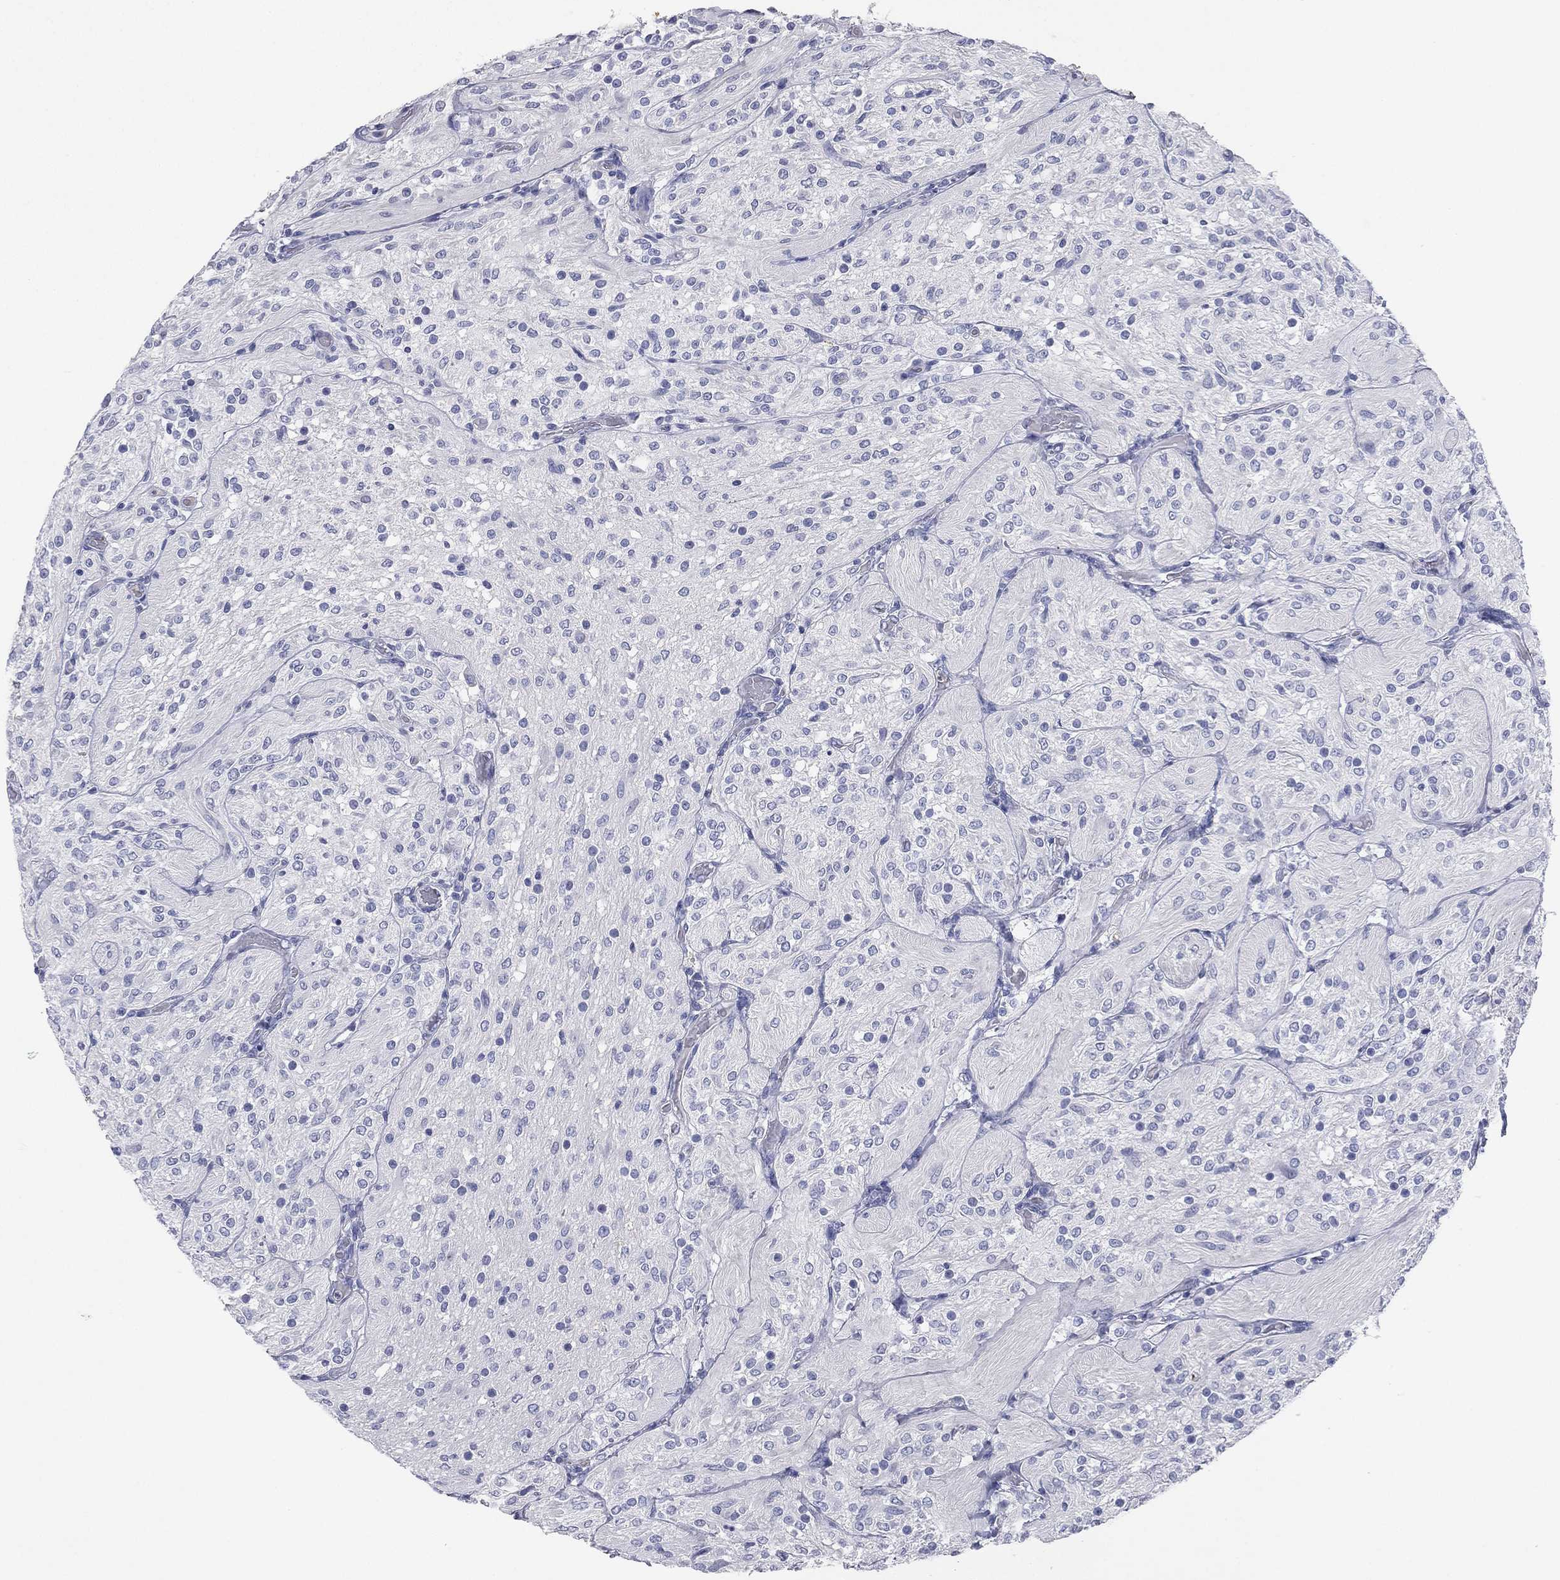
{"staining": {"intensity": "negative", "quantity": "none", "location": "none"}, "tissue": "glioma", "cell_type": "Tumor cells", "image_type": "cancer", "snomed": [{"axis": "morphology", "description": "Glioma, malignant, Low grade"}, {"axis": "topography", "description": "Brain"}], "caption": "Immunohistochemistry of human glioma exhibits no staining in tumor cells.", "gene": "KRT7", "patient": {"sex": "male", "age": 3}}